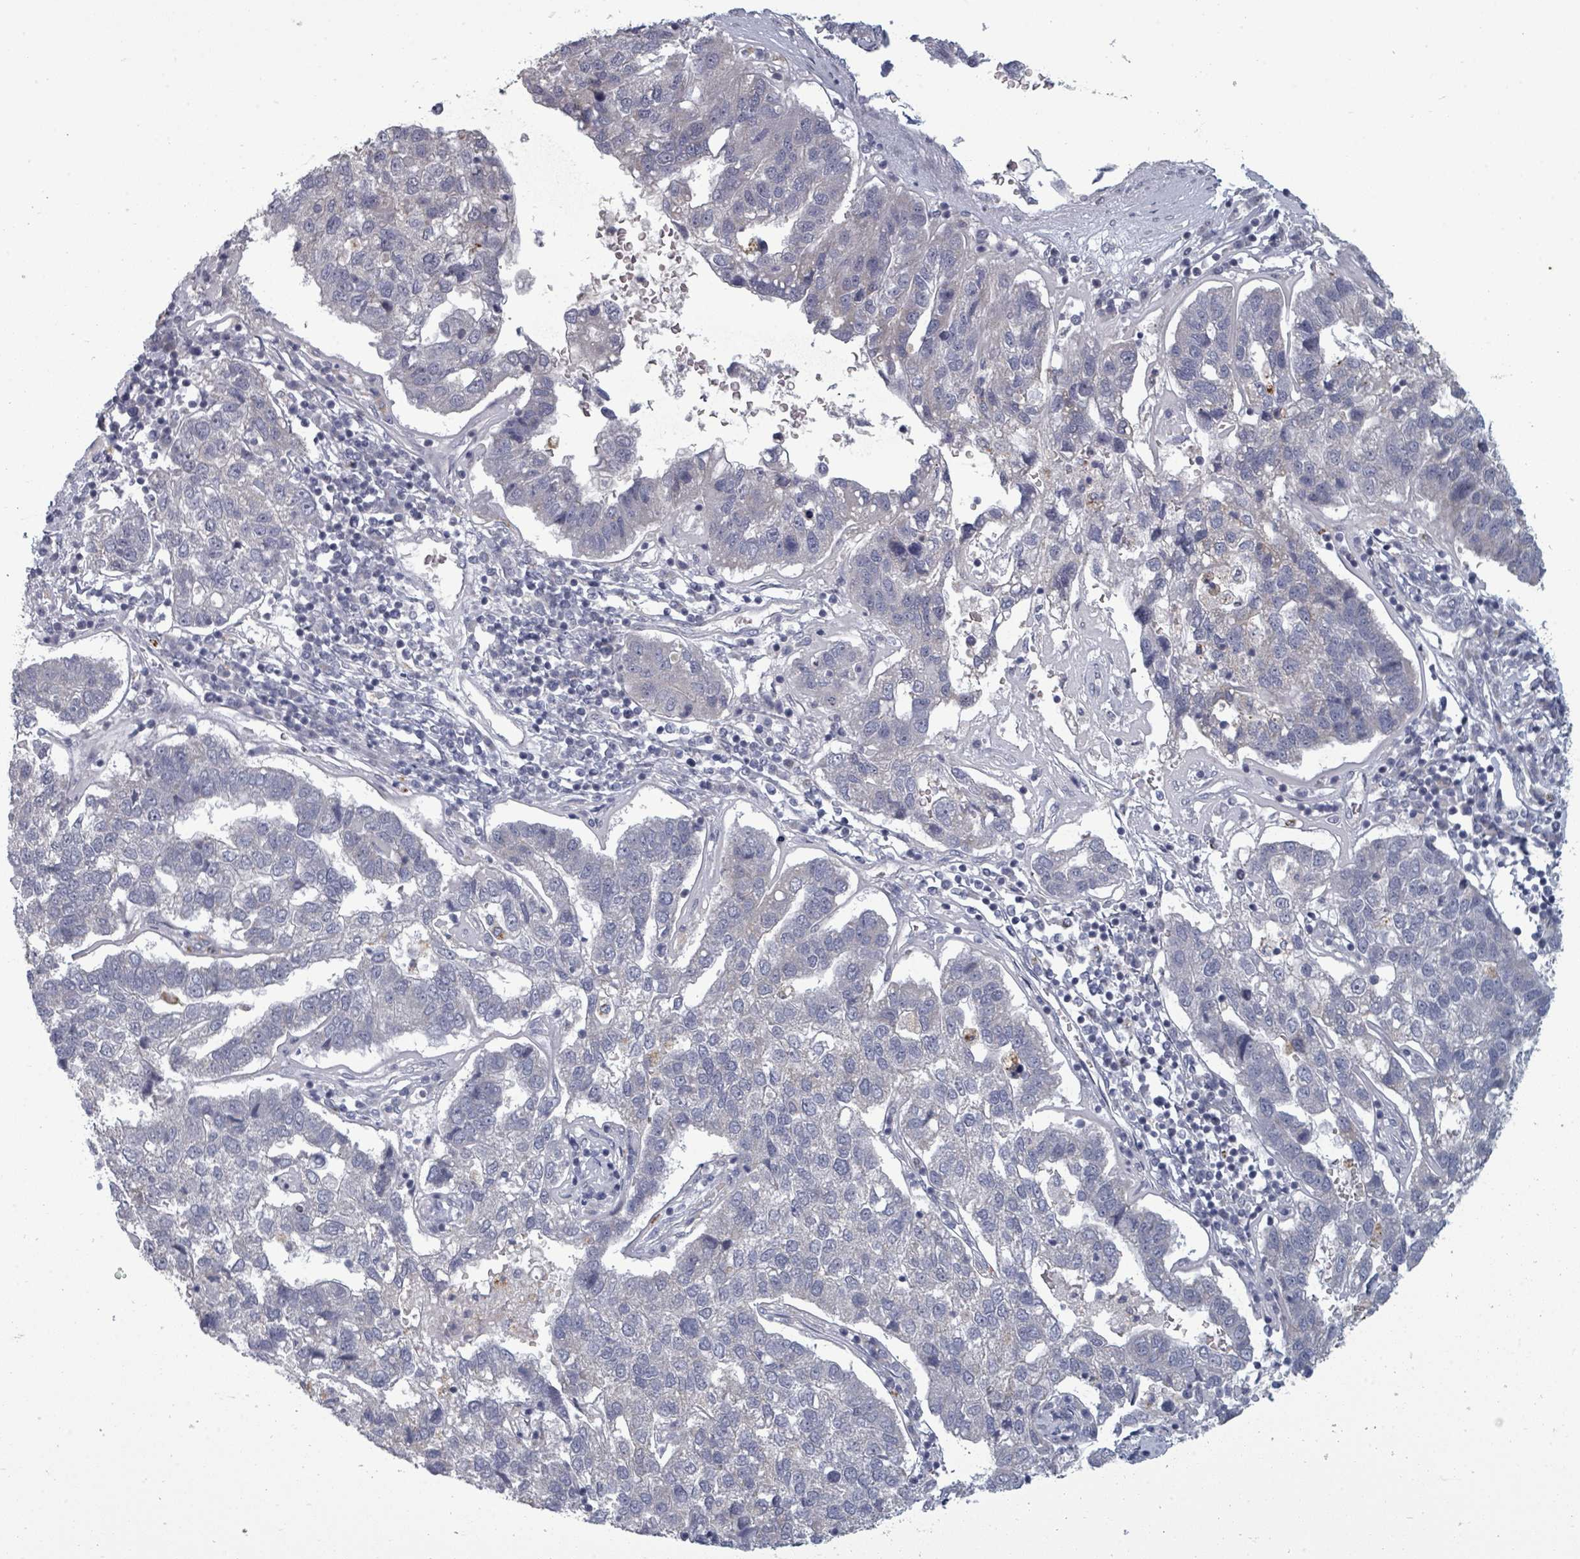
{"staining": {"intensity": "negative", "quantity": "none", "location": "none"}, "tissue": "pancreatic cancer", "cell_type": "Tumor cells", "image_type": "cancer", "snomed": [{"axis": "morphology", "description": "Adenocarcinoma, NOS"}, {"axis": "topography", "description": "Pancreas"}], "caption": "IHC image of human adenocarcinoma (pancreatic) stained for a protein (brown), which demonstrates no staining in tumor cells. (Brightfield microscopy of DAB immunohistochemistry at high magnification).", "gene": "ASB12", "patient": {"sex": "female", "age": 61}}